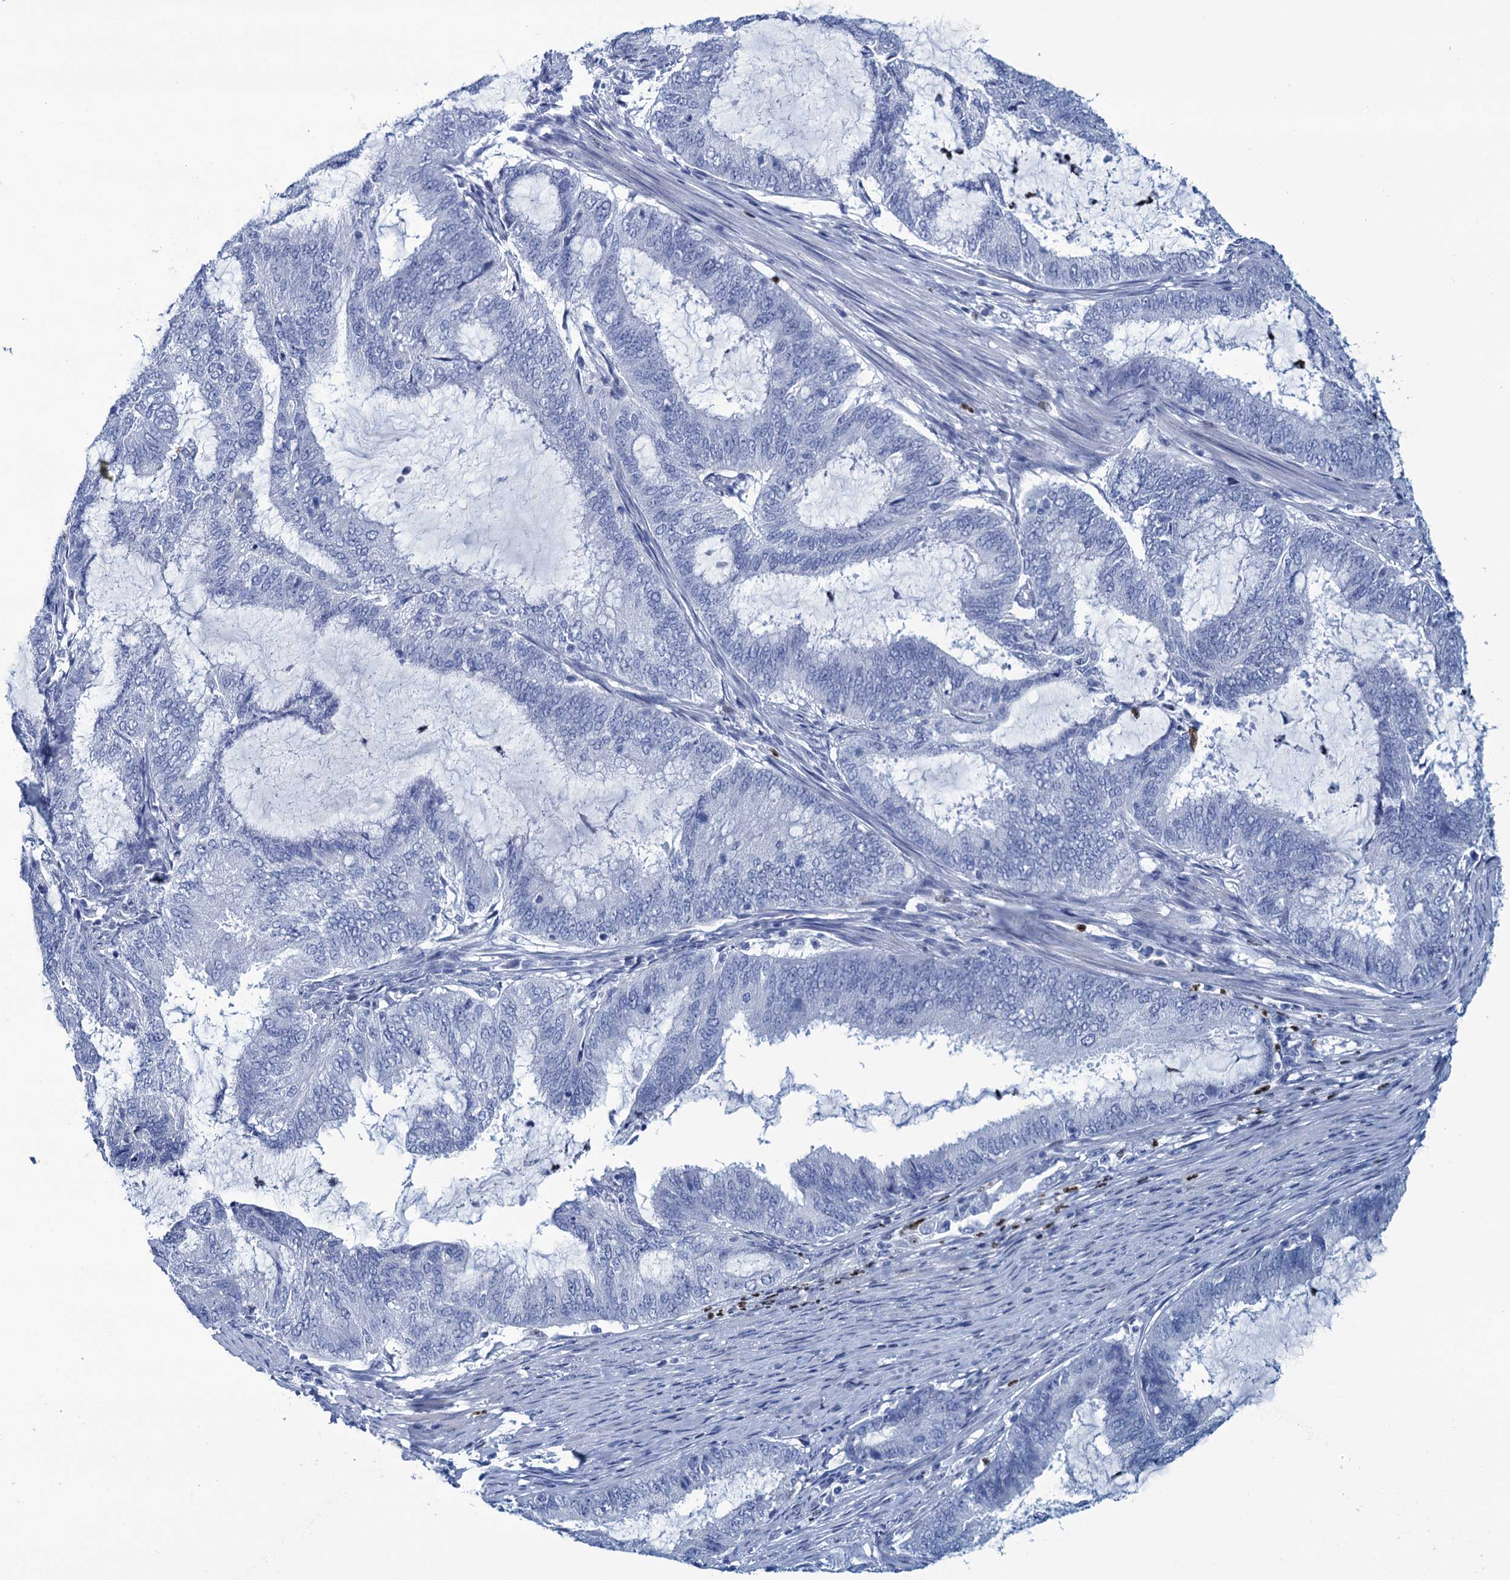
{"staining": {"intensity": "negative", "quantity": "none", "location": "none"}, "tissue": "endometrial cancer", "cell_type": "Tumor cells", "image_type": "cancer", "snomed": [{"axis": "morphology", "description": "Adenocarcinoma, NOS"}, {"axis": "topography", "description": "Endometrium"}], "caption": "The photomicrograph displays no significant staining in tumor cells of endometrial adenocarcinoma. The staining was performed using DAB (3,3'-diaminobenzidine) to visualize the protein expression in brown, while the nuclei were stained in blue with hematoxylin (Magnification: 20x).", "gene": "RHCG", "patient": {"sex": "female", "age": 51}}